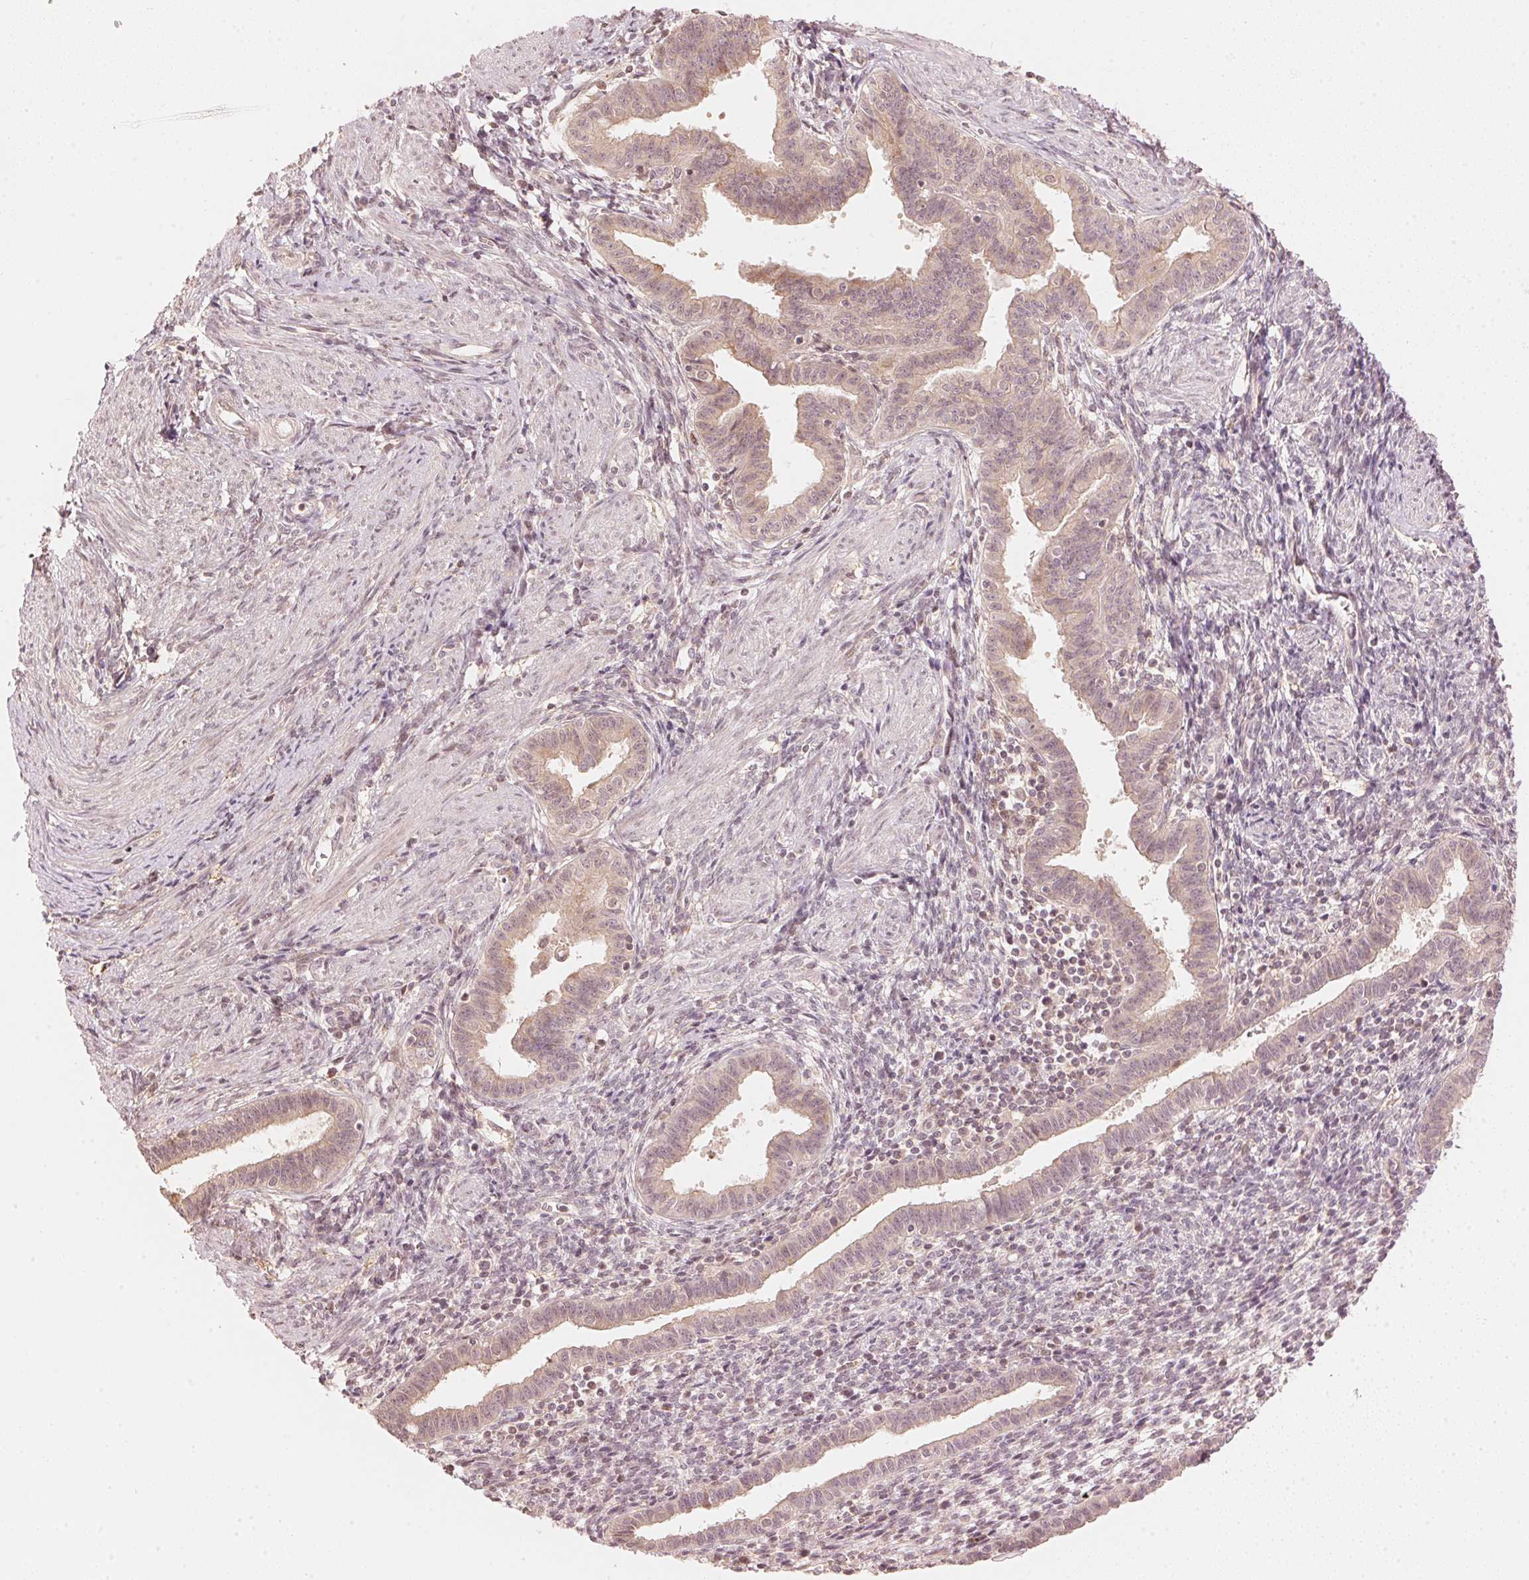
{"staining": {"intensity": "negative", "quantity": "none", "location": "none"}, "tissue": "endometrium", "cell_type": "Cells in endometrial stroma", "image_type": "normal", "snomed": [{"axis": "morphology", "description": "Normal tissue, NOS"}, {"axis": "topography", "description": "Endometrium"}], "caption": "Cells in endometrial stroma are negative for protein expression in benign human endometrium. Brightfield microscopy of immunohistochemistry (IHC) stained with DAB (3,3'-diaminobenzidine) (brown) and hematoxylin (blue), captured at high magnification.", "gene": "PRKN", "patient": {"sex": "female", "age": 37}}